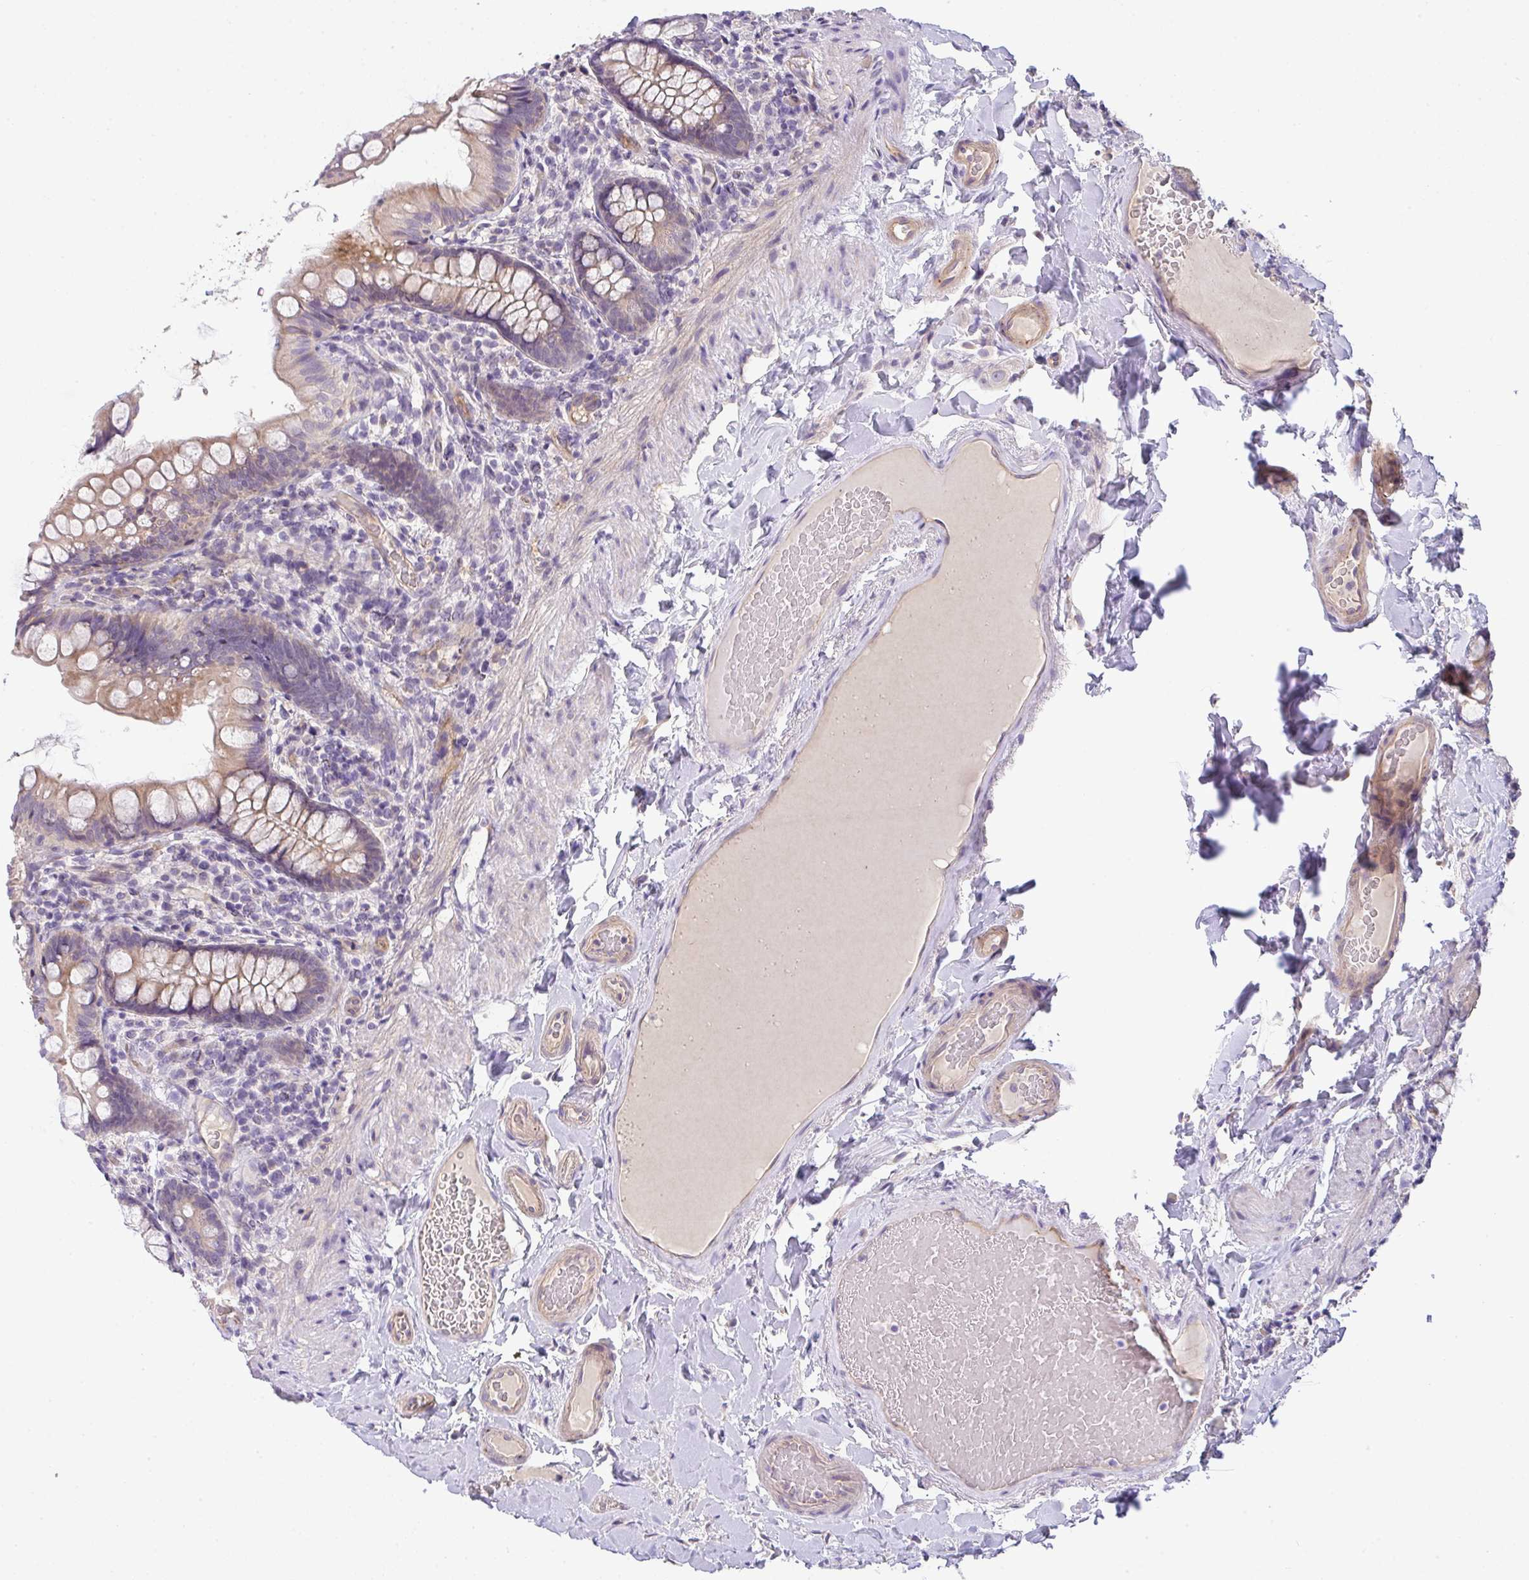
{"staining": {"intensity": "weak", "quantity": ">75%", "location": "cytoplasmic/membranous"}, "tissue": "small intestine", "cell_type": "Glandular cells", "image_type": "normal", "snomed": [{"axis": "morphology", "description": "Normal tissue, NOS"}, {"axis": "topography", "description": "Small intestine"}], "caption": "Brown immunohistochemical staining in normal human small intestine exhibits weak cytoplasmic/membranous expression in approximately >75% of glandular cells.", "gene": "FILIP1", "patient": {"sex": "male", "age": 70}}